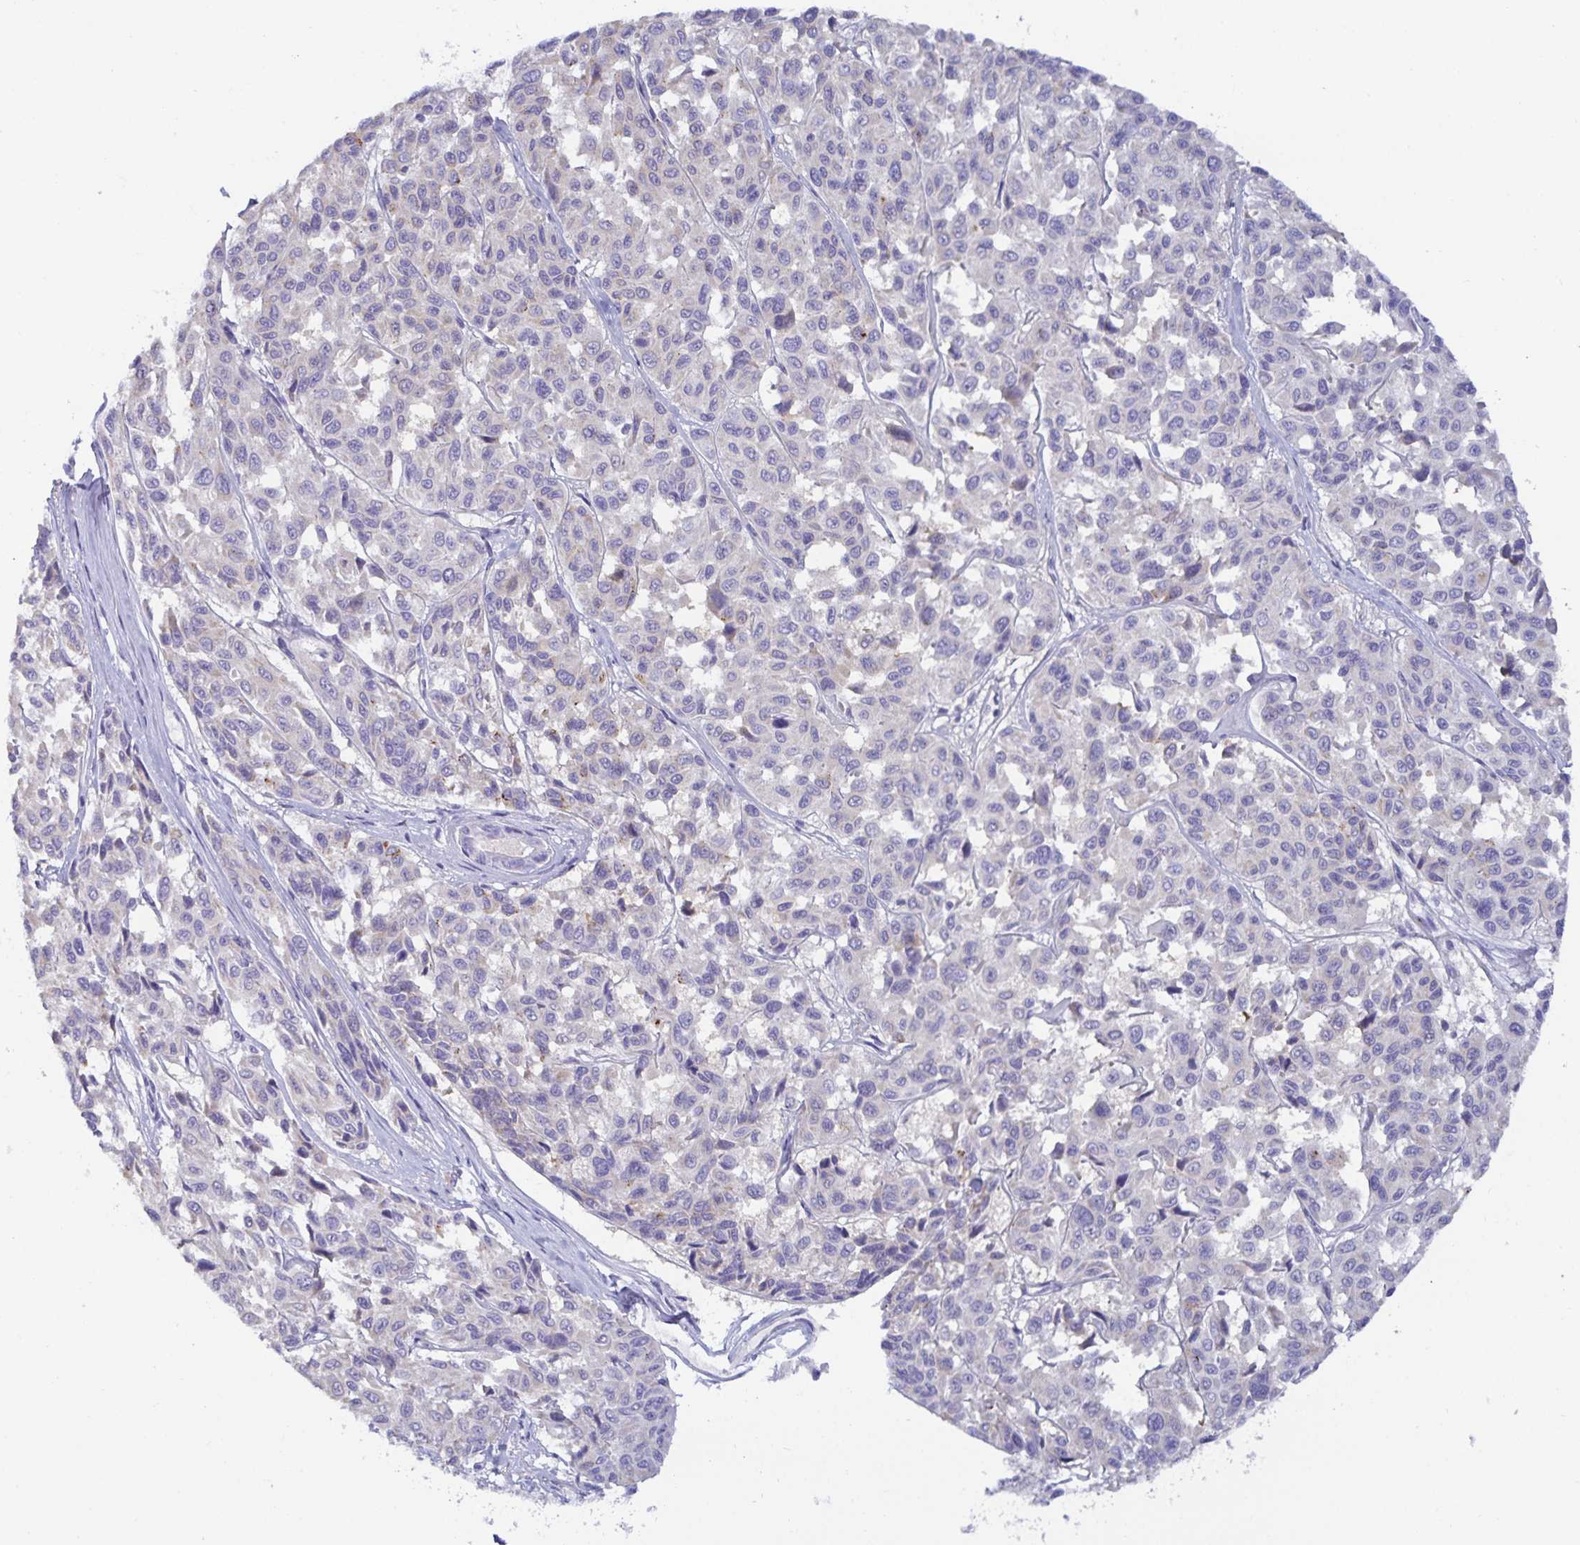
{"staining": {"intensity": "negative", "quantity": "none", "location": "none"}, "tissue": "melanoma", "cell_type": "Tumor cells", "image_type": "cancer", "snomed": [{"axis": "morphology", "description": "Malignant melanoma, NOS"}, {"axis": "topography", "description": "Skin"}], "caption": "DAB (3,3'-diaminobenzidine) immunohistochemical staining of human malignant melanoma displays no significant expression in tumor cells.", "gene": "MON2", "patient": {"sex": "female", "age": 66}}